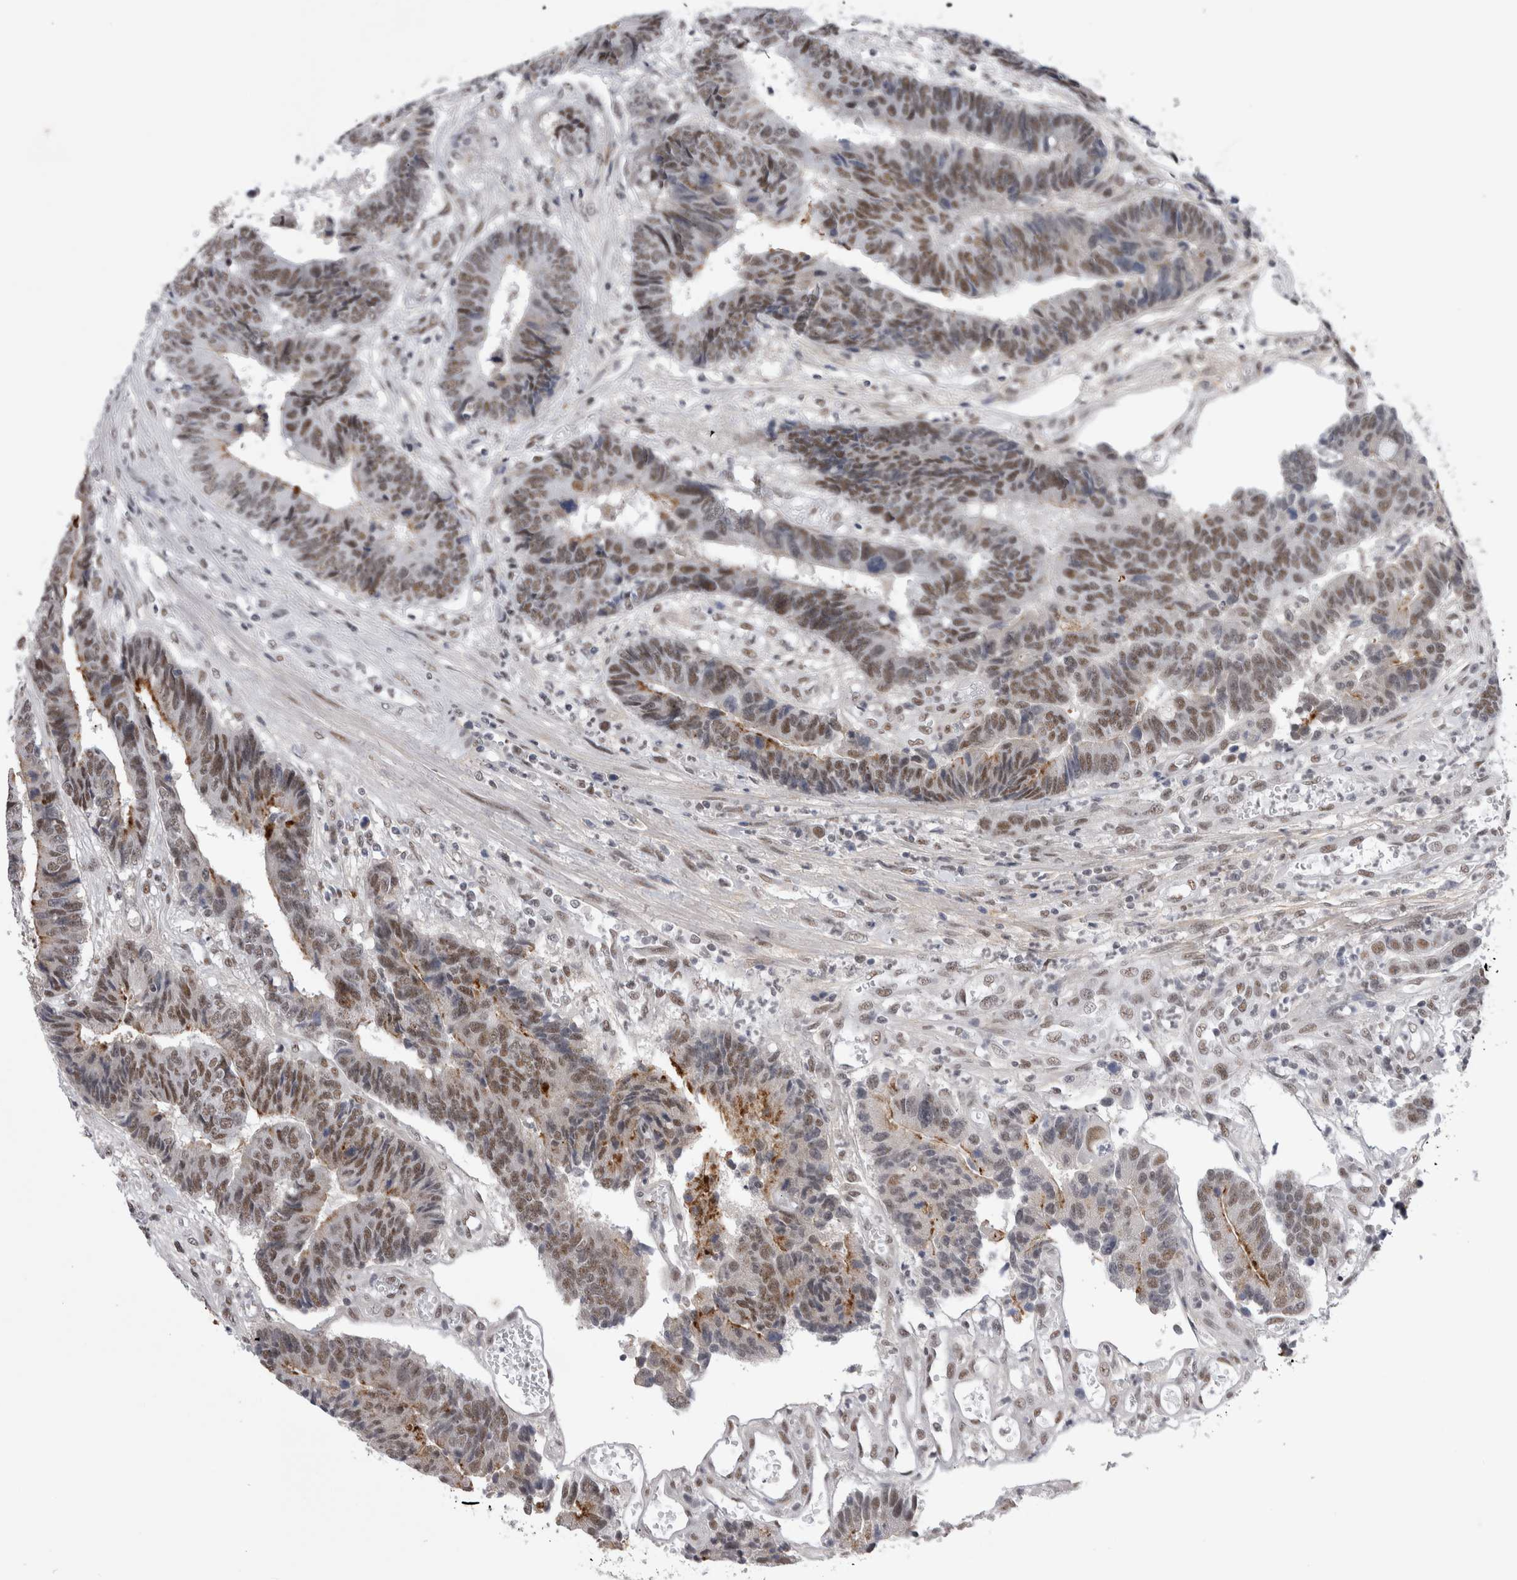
{"staining": {"intensity": "moderate", "quantity": ">75%", "location": "nuclear"}, "tissue": "colorectal cancer", "cell_type": "Tumor cells", "image_type": "cancer", "snomed": [{"axis": "morphology", "description": "Adenocarcinoma, NOS"}, {"axis": "topography", "description": "Rectum"}], "caption": "Human colorectal cancer (adenocarcinoma) stained with a protein marker displays moderate staining in tumor cells.", "gene": "API5", "patient": {"sex": "male", "age": 84}}